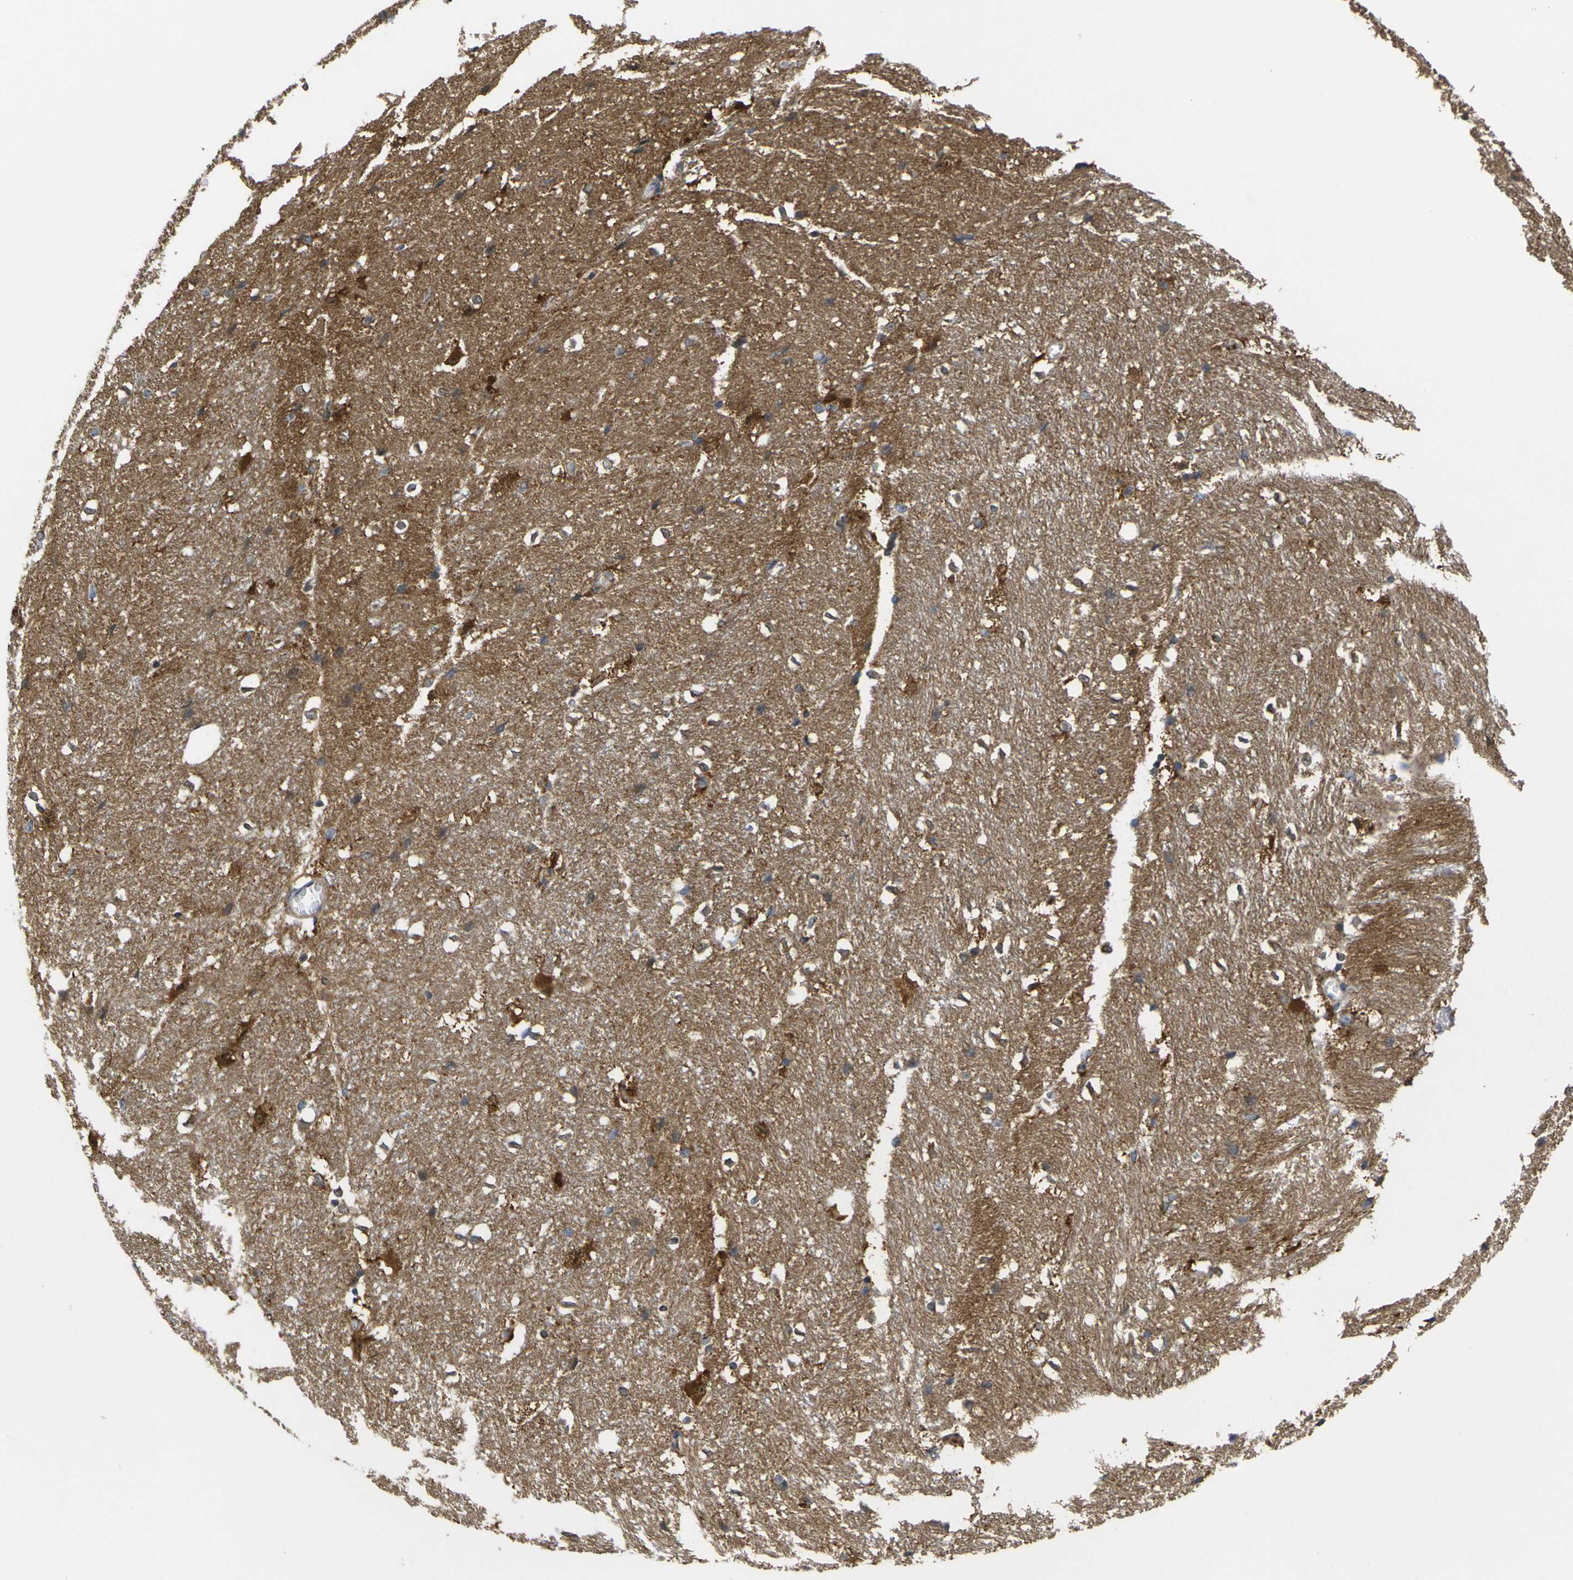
{"staining": {"intensity": "moderate", "quantity": ">75%", "location": "cytoplasmic/membranous"}, "tissue": "hippocampus", "cell_type": "Glial cells", "image_type": "normal", "snomed": [{"axis": "morphology", "description": "Normal tissue, NOS"}, {"axis": "topography", "description": "Hippocampus"}], "caption": "DAB (3,3'-diaminobenzidine) immunohistochemical staining of unremarkable human hippocampus displays moderate cytoplasmic/membranous protein positivity in approximately >75% of glial cells. Using DAB (brown) and hematoxylin (blue) stains, captured at high magnification using brightfield microscopy.", "gene": "PEBP1", "patient": {"sex": "female", "age": 19}}